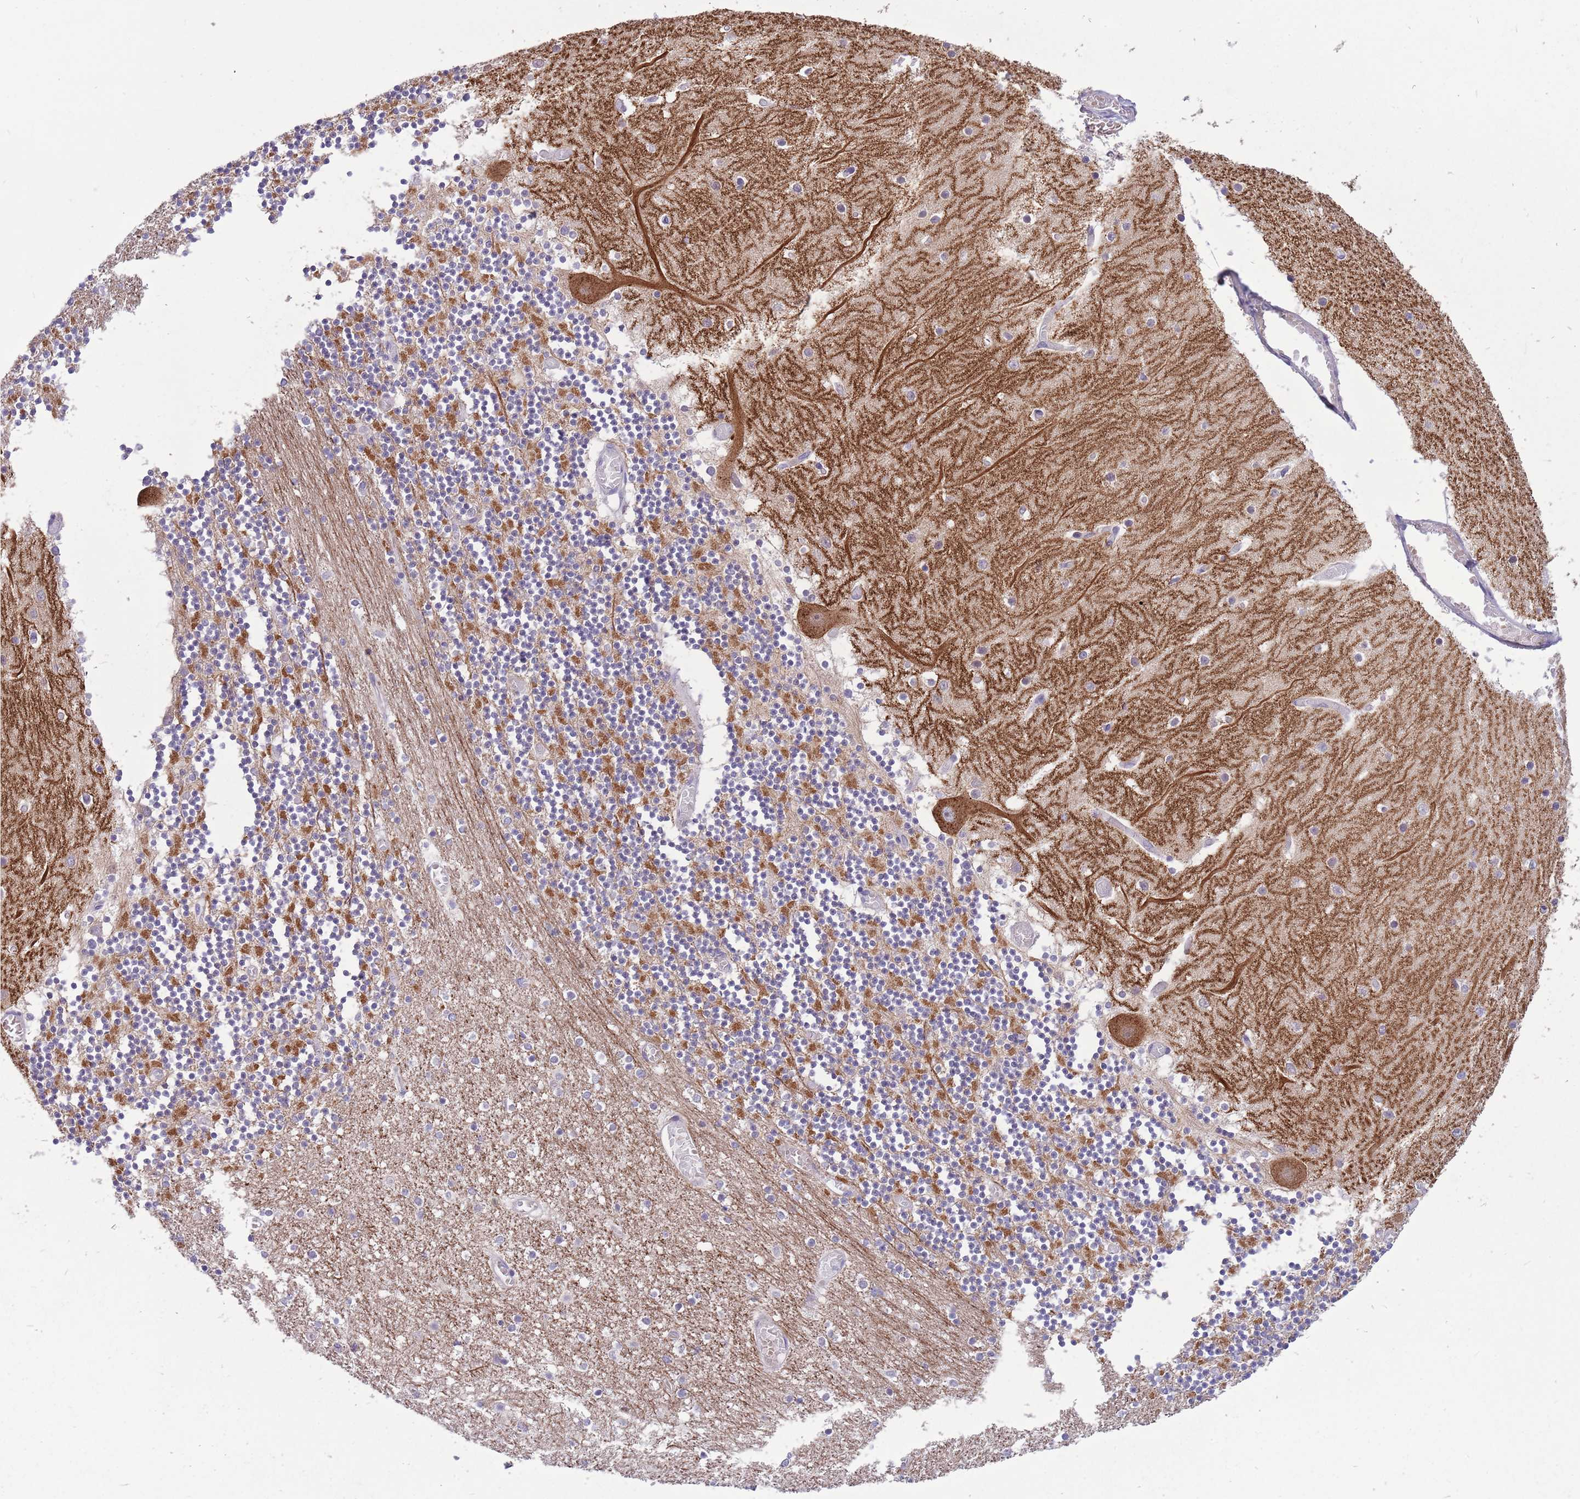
{"staining": {"intensity": "moderate", "quantity": "25%-75%", "location": "cytoplasmic/membranous"}, "tissue": "cerebellum", "cell_type": "Cells in granular layer", "image_type": "normal", "snomed": [{"axis": "morphology", "description": "Normal tissue, NOS"}, {"axis": "topography", "description": "Cerebellum"}], "caption": "IHC (DAB (3,3'-diaminobenzidine)) staining of normal human cerebellum reveals moderate cytoplasmic/membranous protein positivity in about 25%-75% of cells in granular layer.", "gene": "DDHD1", "patient": {"sex": "female", "age": 28}}